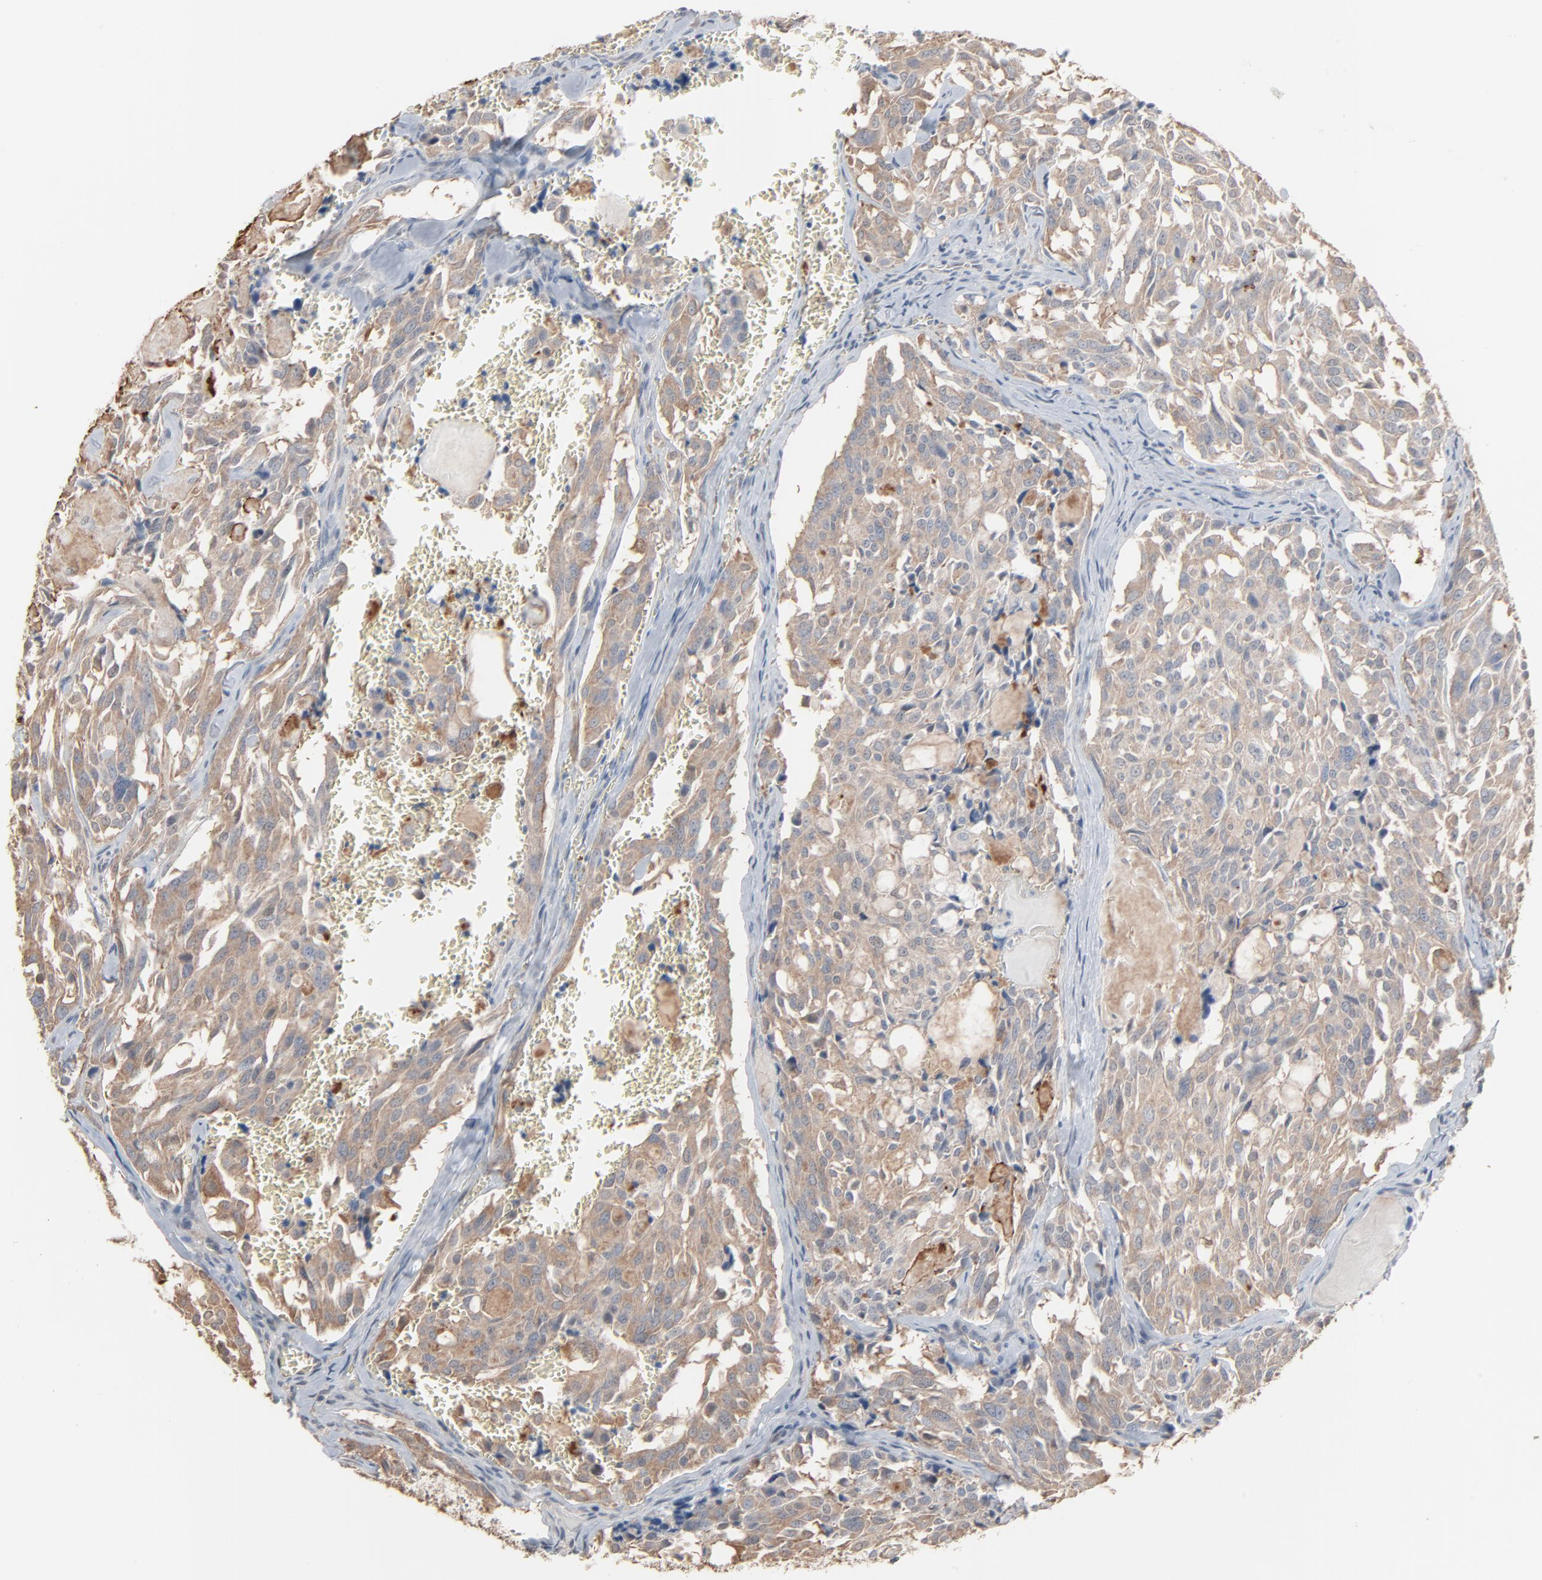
{"staining": {"intensity": "weak", "quantity": ">75%", "location": "cytoplasmic/membranous"}, "tissue": "thyroid cancer", "cell_type": "Tumor cells", "image_type": "cancer", "snomed": [{"axis": "morphology", "description": "Carcinoma, NOS"}, {"axis": "morphology", "description": "Carcinoid, malignant, NOS"}, {"axis": "topography", "description": "Thyroid gland"}], "caption": "IHC of thyroid carcinoma displays low levels of weak cytoplasmic/membranous expression in about >75% of tumor cells. (DAB (3,3'-diaminobenzidine) IHC with brightfield microscopy, high magnification).", "gene": "CCT5", "patient": {"sex": "male", "age": 33}}